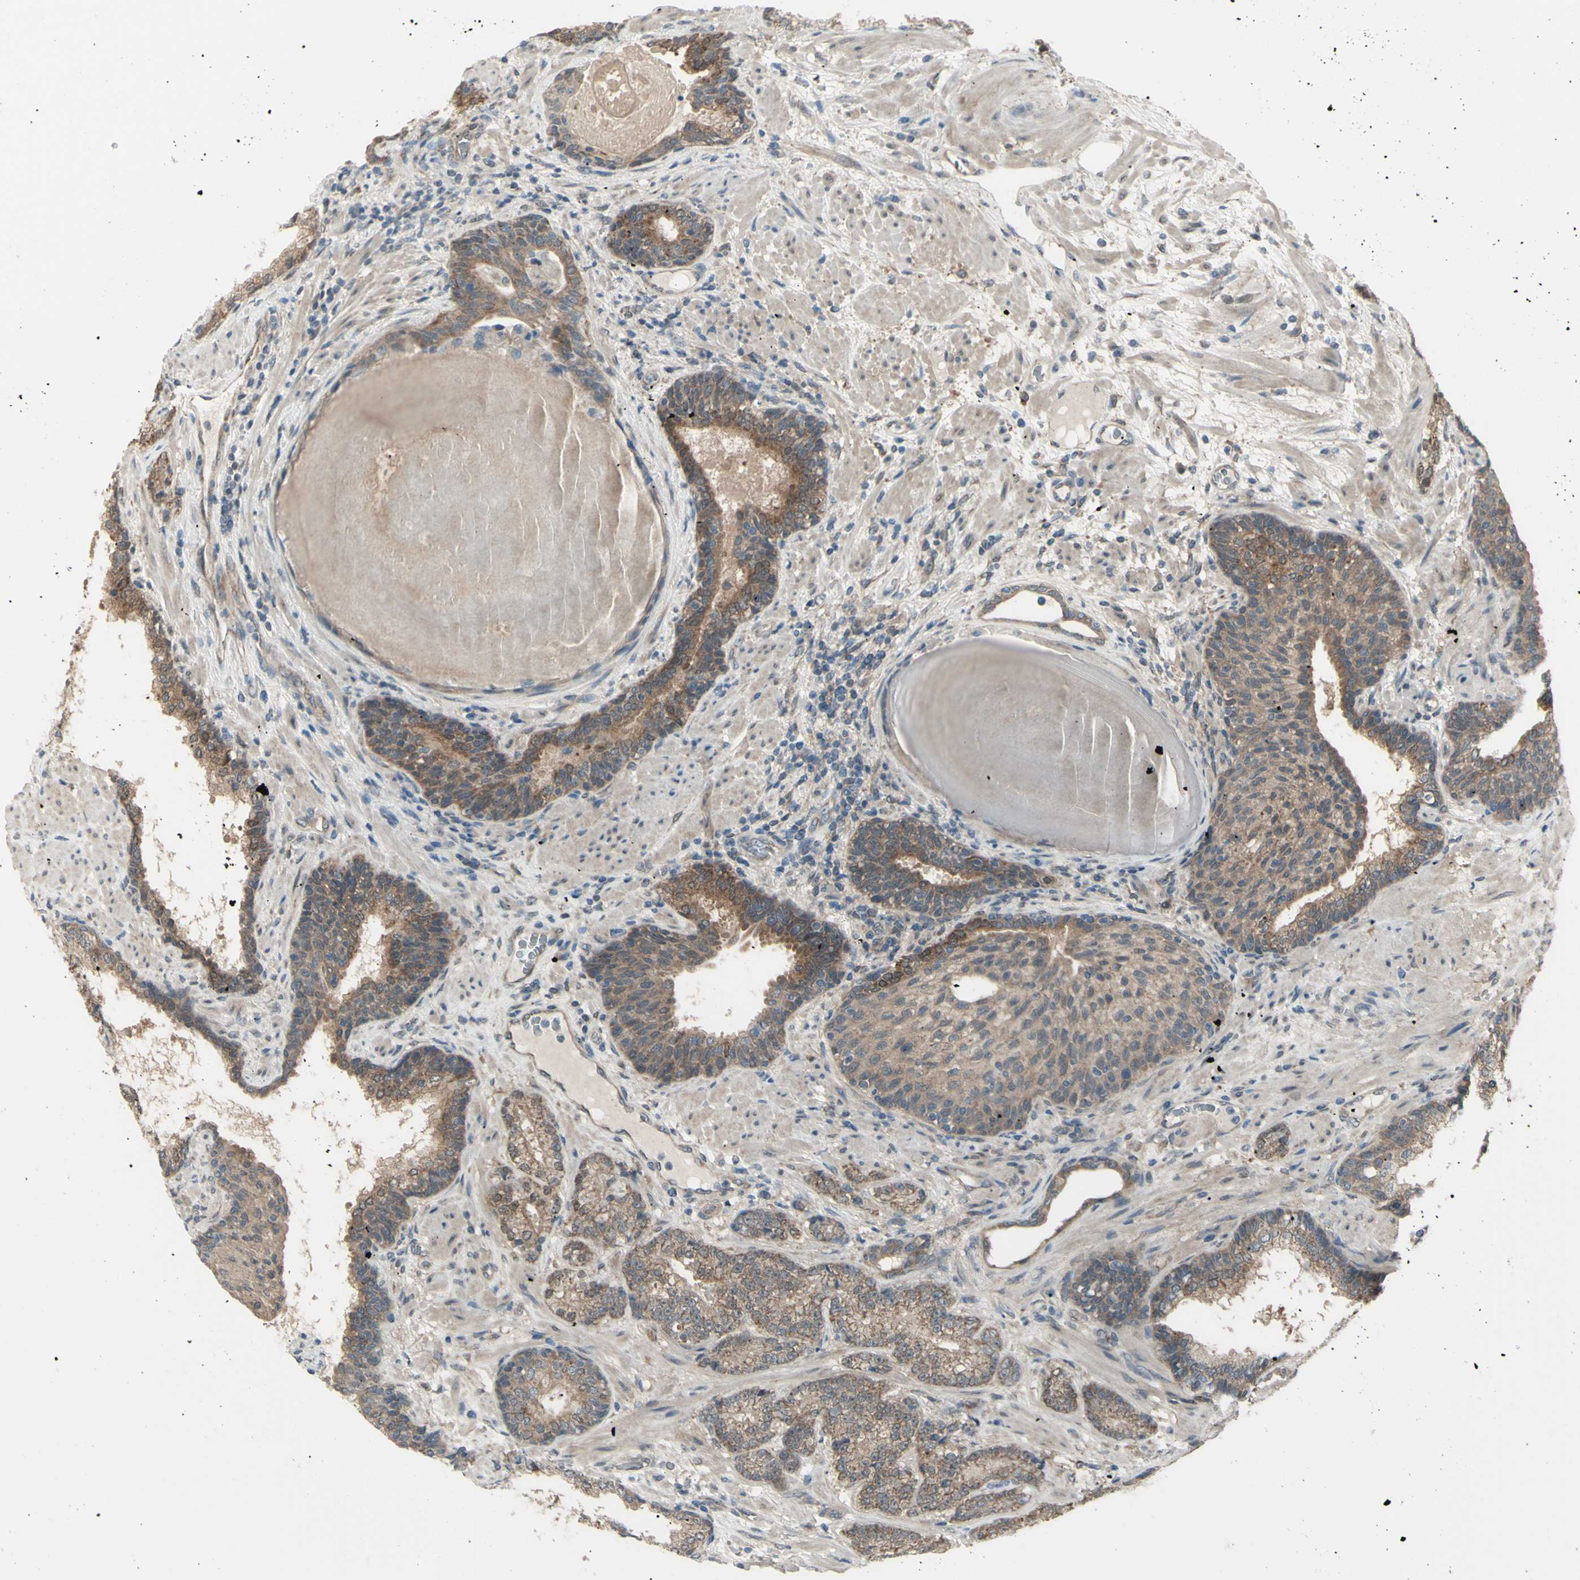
{"staining": {"intensity": "moderate", "quantity": "25%-75%", "location": "cytoplasmic/membranous"}, "tissue": "prostate cancer", "cell_type": "Tumor cells", "image_type": "cancer", "snomed": [{"axis": "morphology", "description": "Adenocarcinoma, High grade"}, {"axis": "topography", "description": "Prostate"}], "caption": "Protein staining reveals moderate cytoplasmic/membranous staining in about 25%-75% of tumor cells in prostate cancer (adenocarcinoma (high-grade)).", "gene": "NAXD", "patient": {"sex": "male", "age": 61}}